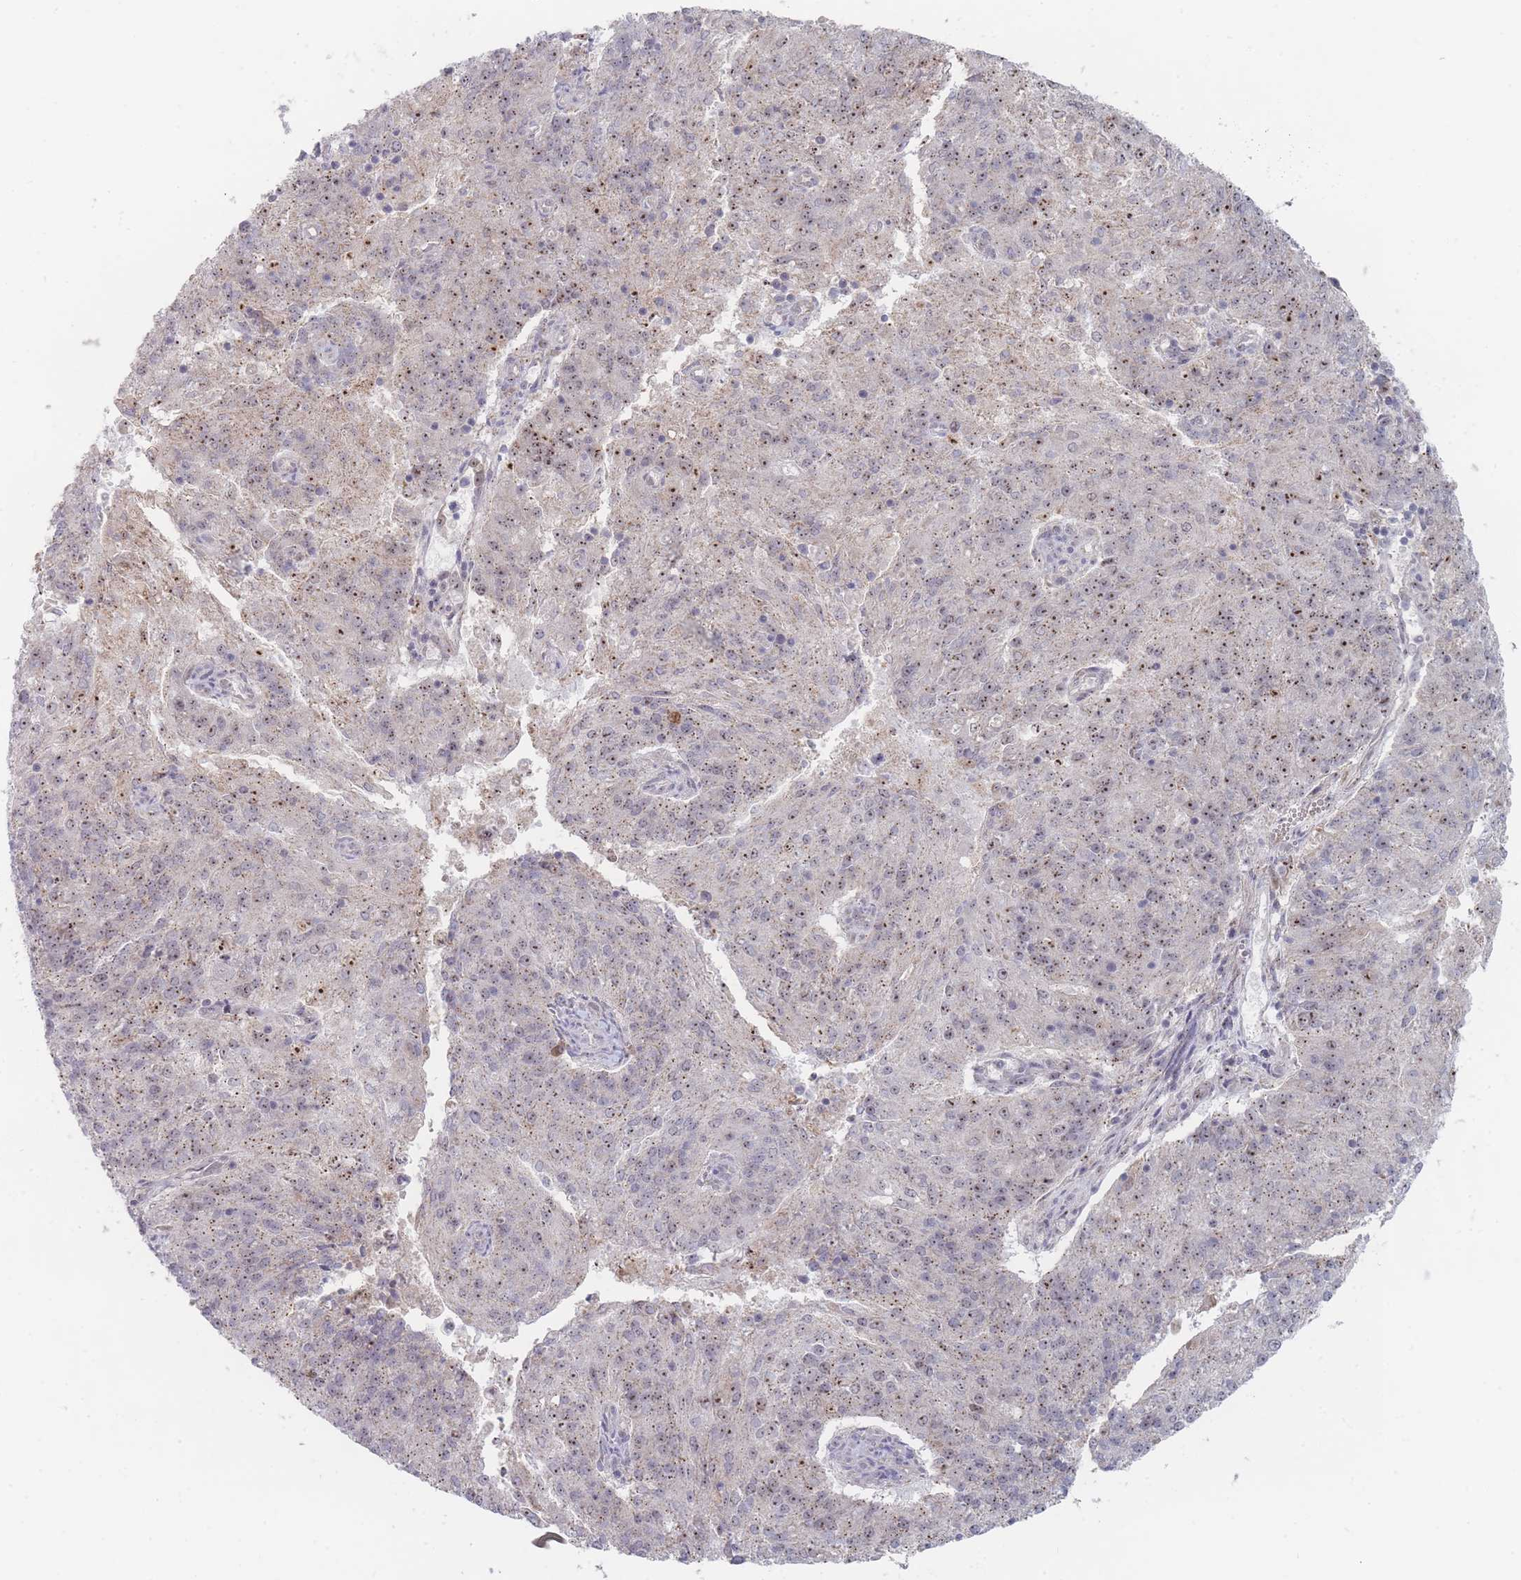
{"staining": {"intensity": "moderate", "quantity": "25%-75%", "location": "nuclear"}, "tissue": "endometrial cancer", "cell_type": "Tumor cells", "image_type": "cancer", "snomed": [{"axis": "morphology", "description": "Adenocarcinoma, NOS"}, {"axis": "topography", "description": "Endometrium"}], "caption": "Endometrial cancer stained for a protein exhibits moderate nuclear positivity in tumor cells. The staining was performed using DAB (3,3'-diaminobenzidine), with brown indicating positive protein expression. Nuclei are stained blue with hematoxylin.", "gene": "RNF8", "patient": {"sex": "female", "age": 82}}